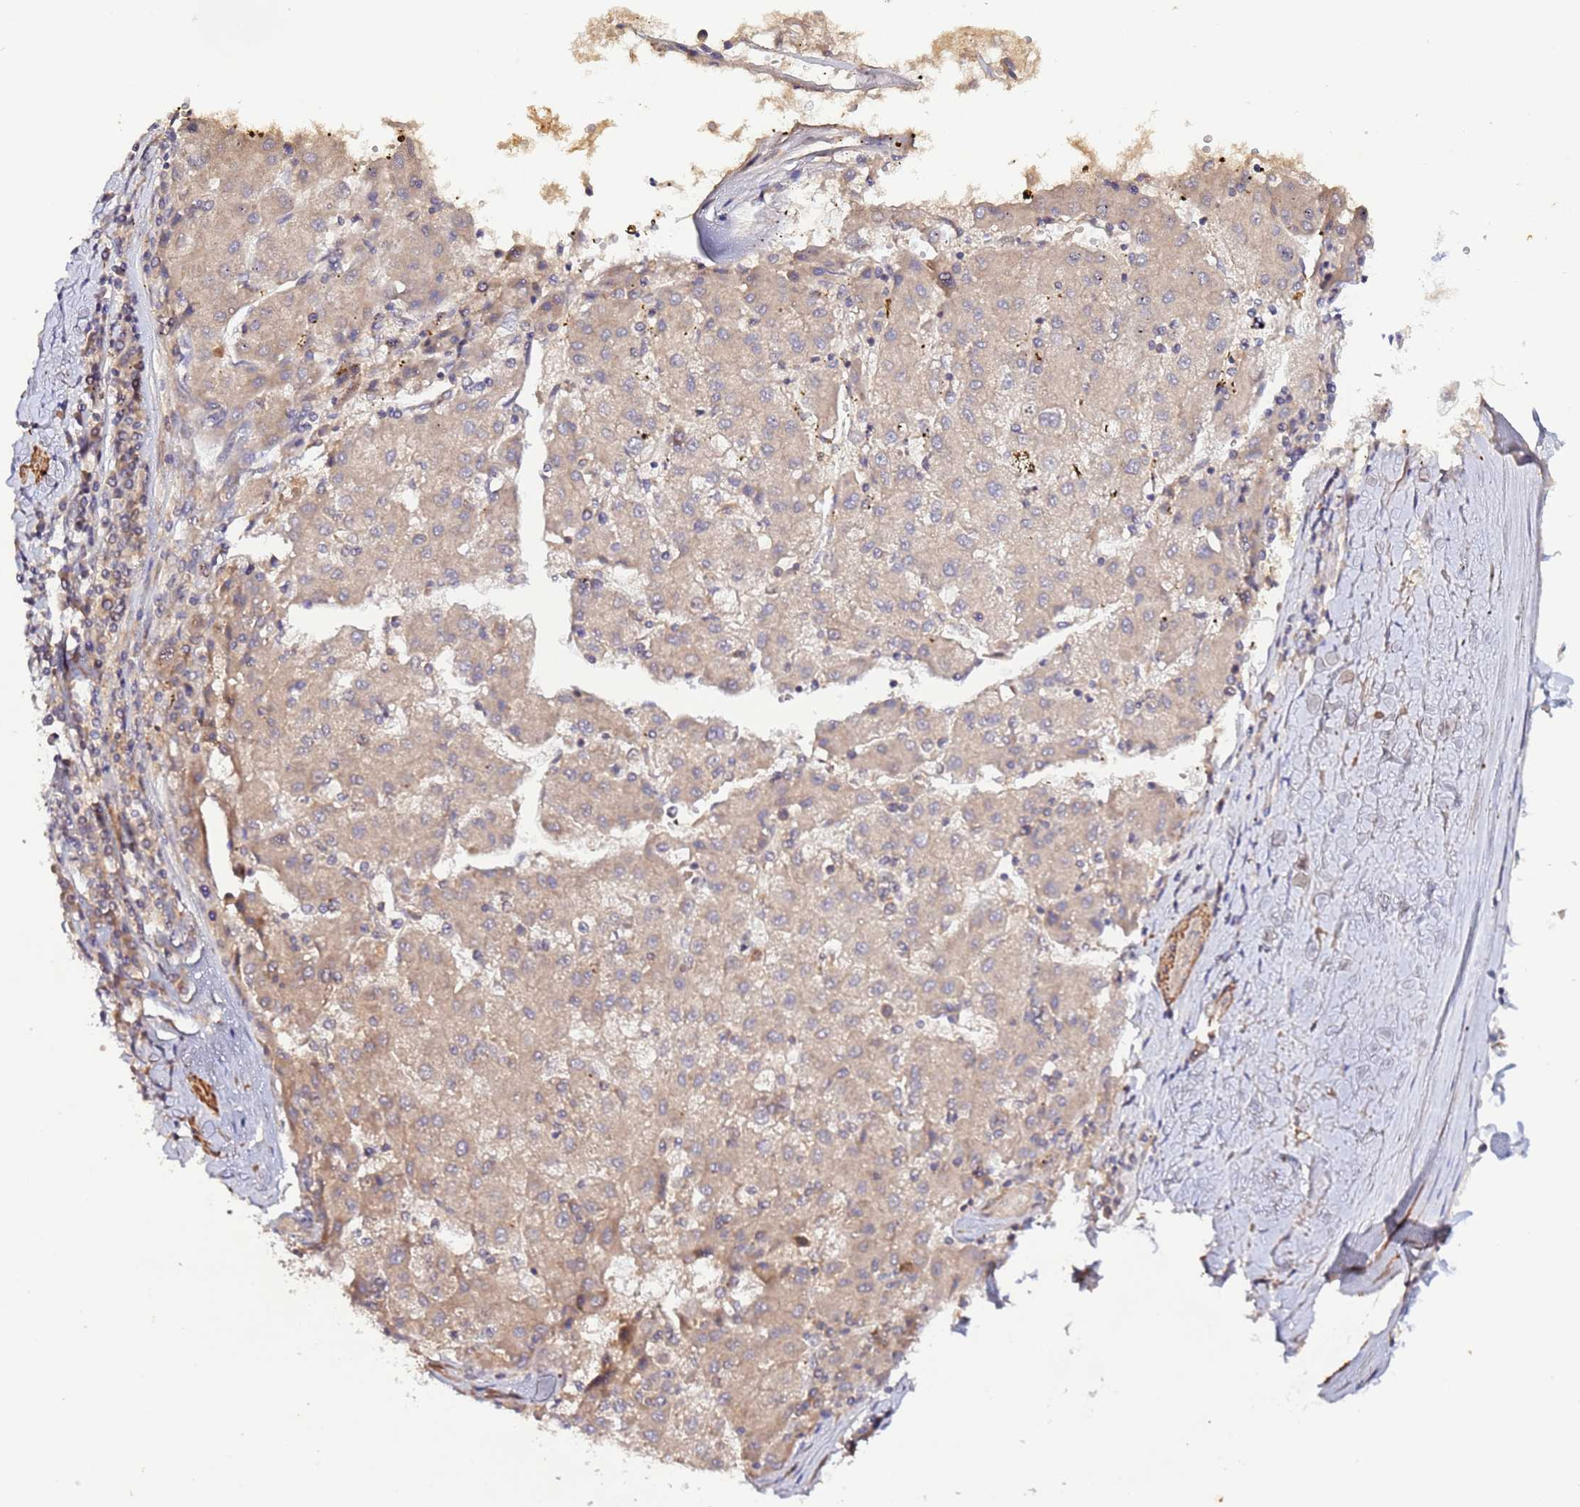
{"staining": {"intensity": "weak", "quantity": "<25%", "location": "cytoplasmic/membranous"}, "tissue": "liver cancer", "cell_type": "Tumor cells", "image_type": "cancer", "snomed": [{"axis": "morphology", "description": "Carcinoma, Hepatocellular, NOS"}, {"axis": "topography", "description": "Liver"}], "caption": "Human liver cancer stained for a protein using immunohistochemistry demonstrates no staining in tumor cells.", "gene": "TRIM26", "patient": {"sex": "male", "age": 72}}